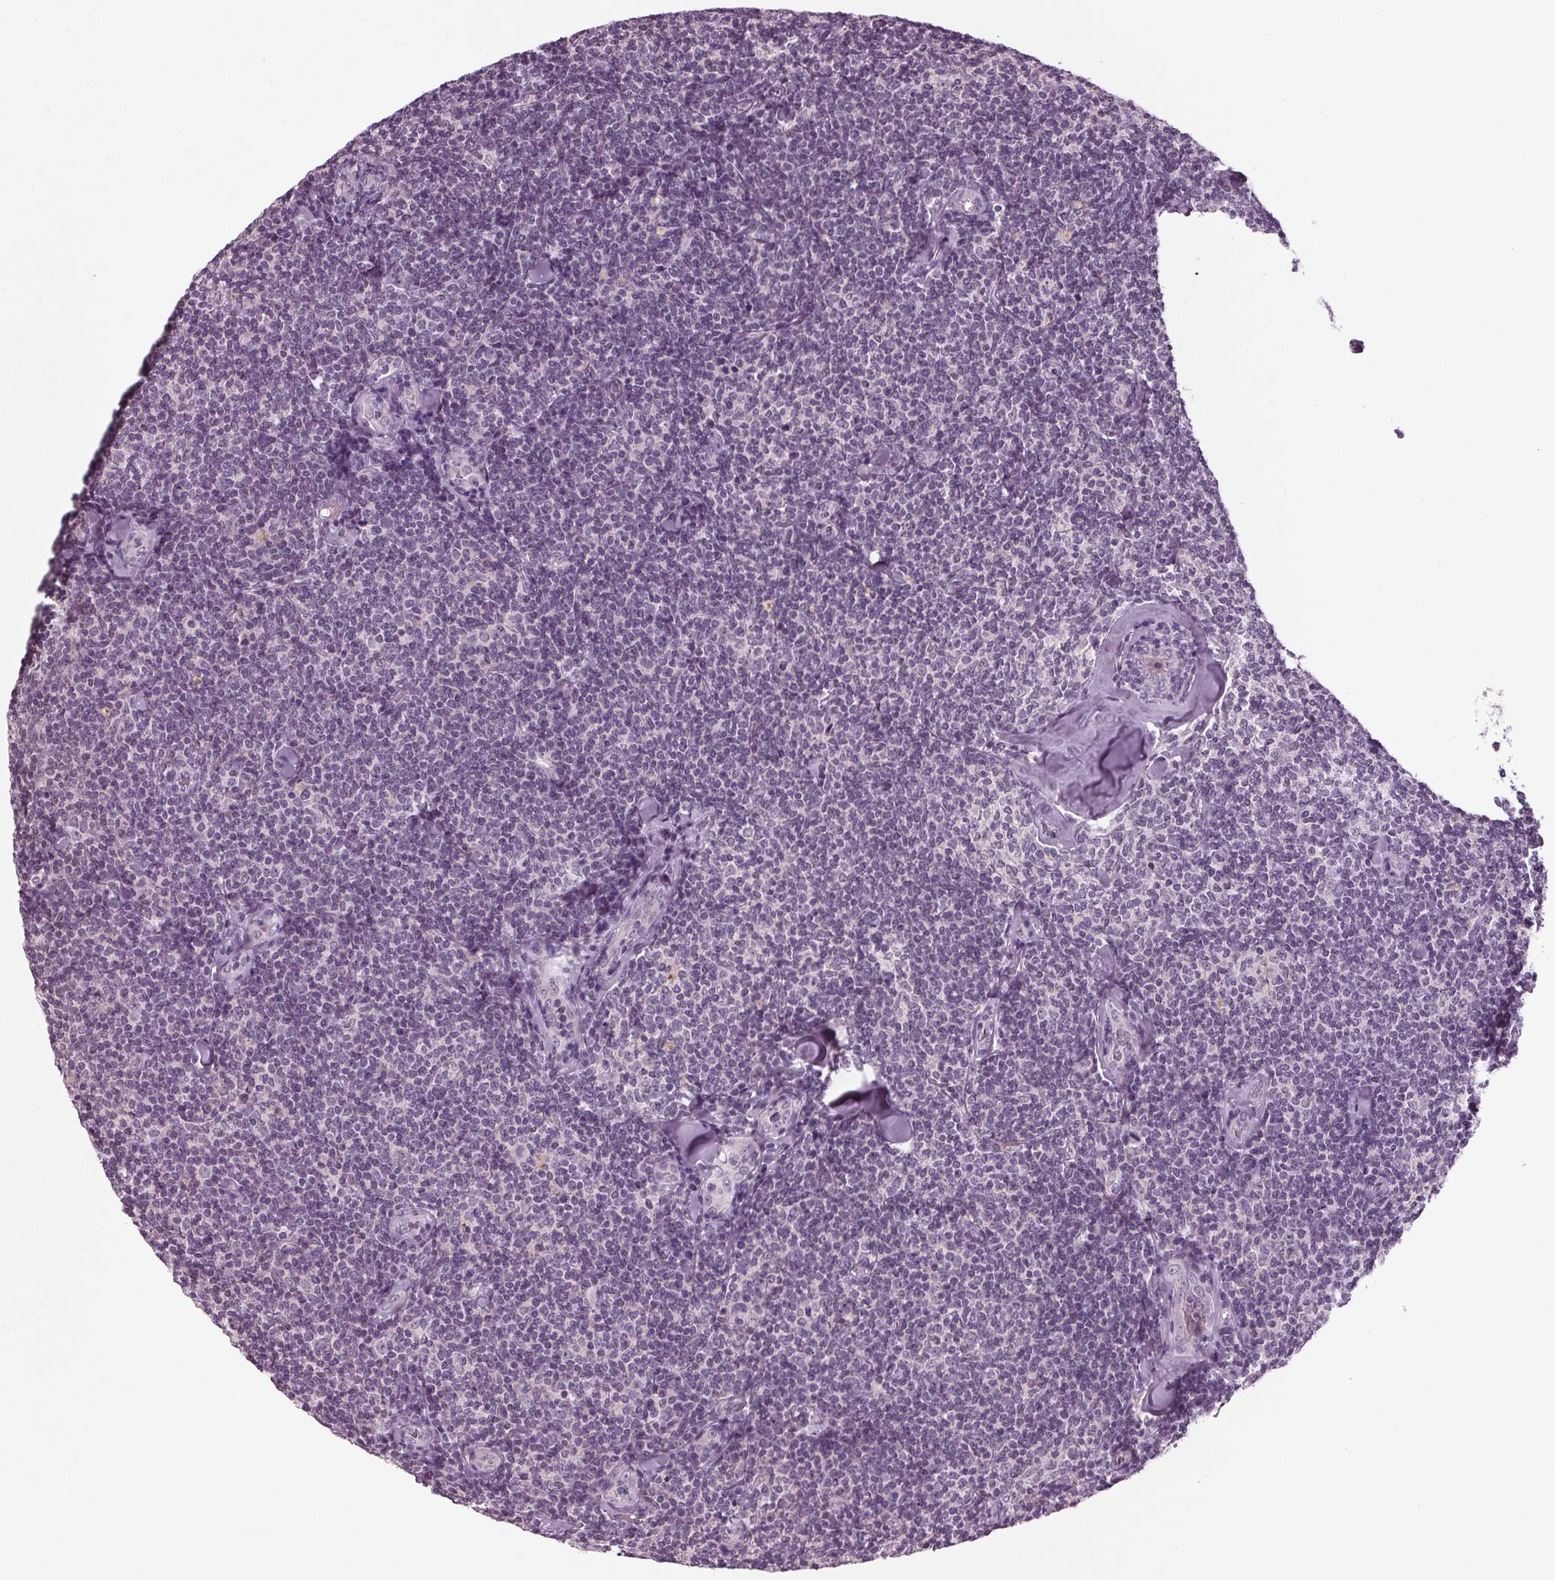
{"staining": {"intensity": "negative", "quantity": "none", "location": "none"}, "tissue": "lymphoma", "cell_type": "Tumor cells", "image_type": "cancer", "snomed": [{"axis": "morphology", "description": "Malignant lymphoma, non-Hodgkin's type, Low grade"}, {"axis": "topography", "description": "Lymph node"}], "caption": "A micrograph of lymphoma stained for a protein shows no brown staining in tumor cells. (DAB (3,3'-diaminobenzidine) immunohistochemistry visualized using brightfield microscopy, high magnification).", "gene": "BHLHE22", "patient": {"sex": "female", "age": 56}}